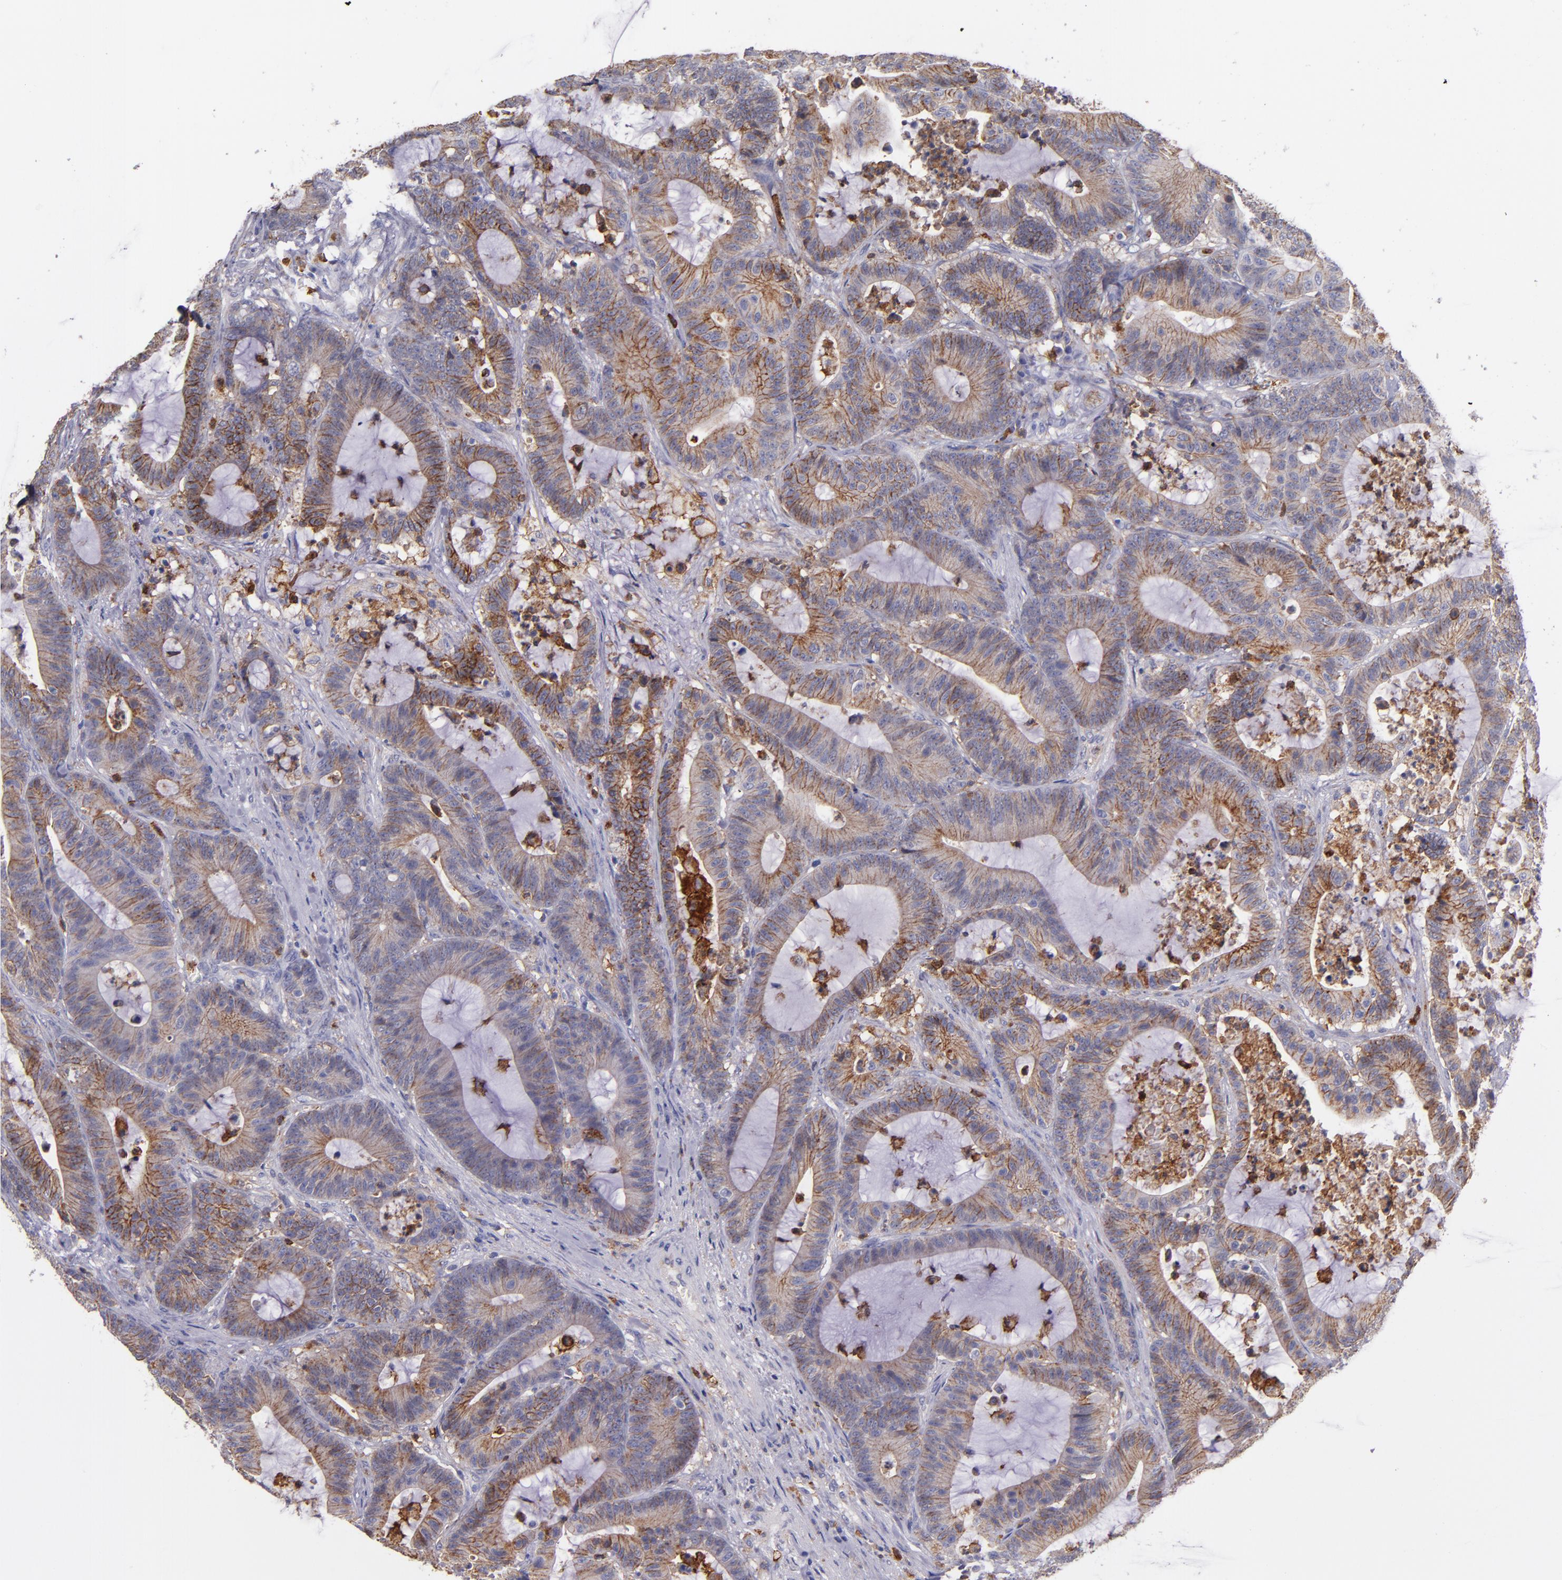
{"staining": {"intensity": "moderate", "quantity": ">75%", "location": "cytoplasmic/membranous"}, "tissue": "colorectal cancer", "cell_type": "Tumor cells", "image_type": "cancer", "snomed": [{"axis": "morphology", "description": "Adenocarcinoma, NOS"}, {"axis": "topography", "description": "Colon"}], "caption": "Tumor cells reveal medium levels of moderate cytoplasmic/membranous staining in approximately >75% of cells in human adenocarcinoma (colorectal). The staining was performed using DAB to visualize the protein expression in brown, while the nuclei were stained in blue with hematoxylin (Magnification: 20x).", "gene": "C5AR1", "patient": {"sex": "female", "age": 84}}